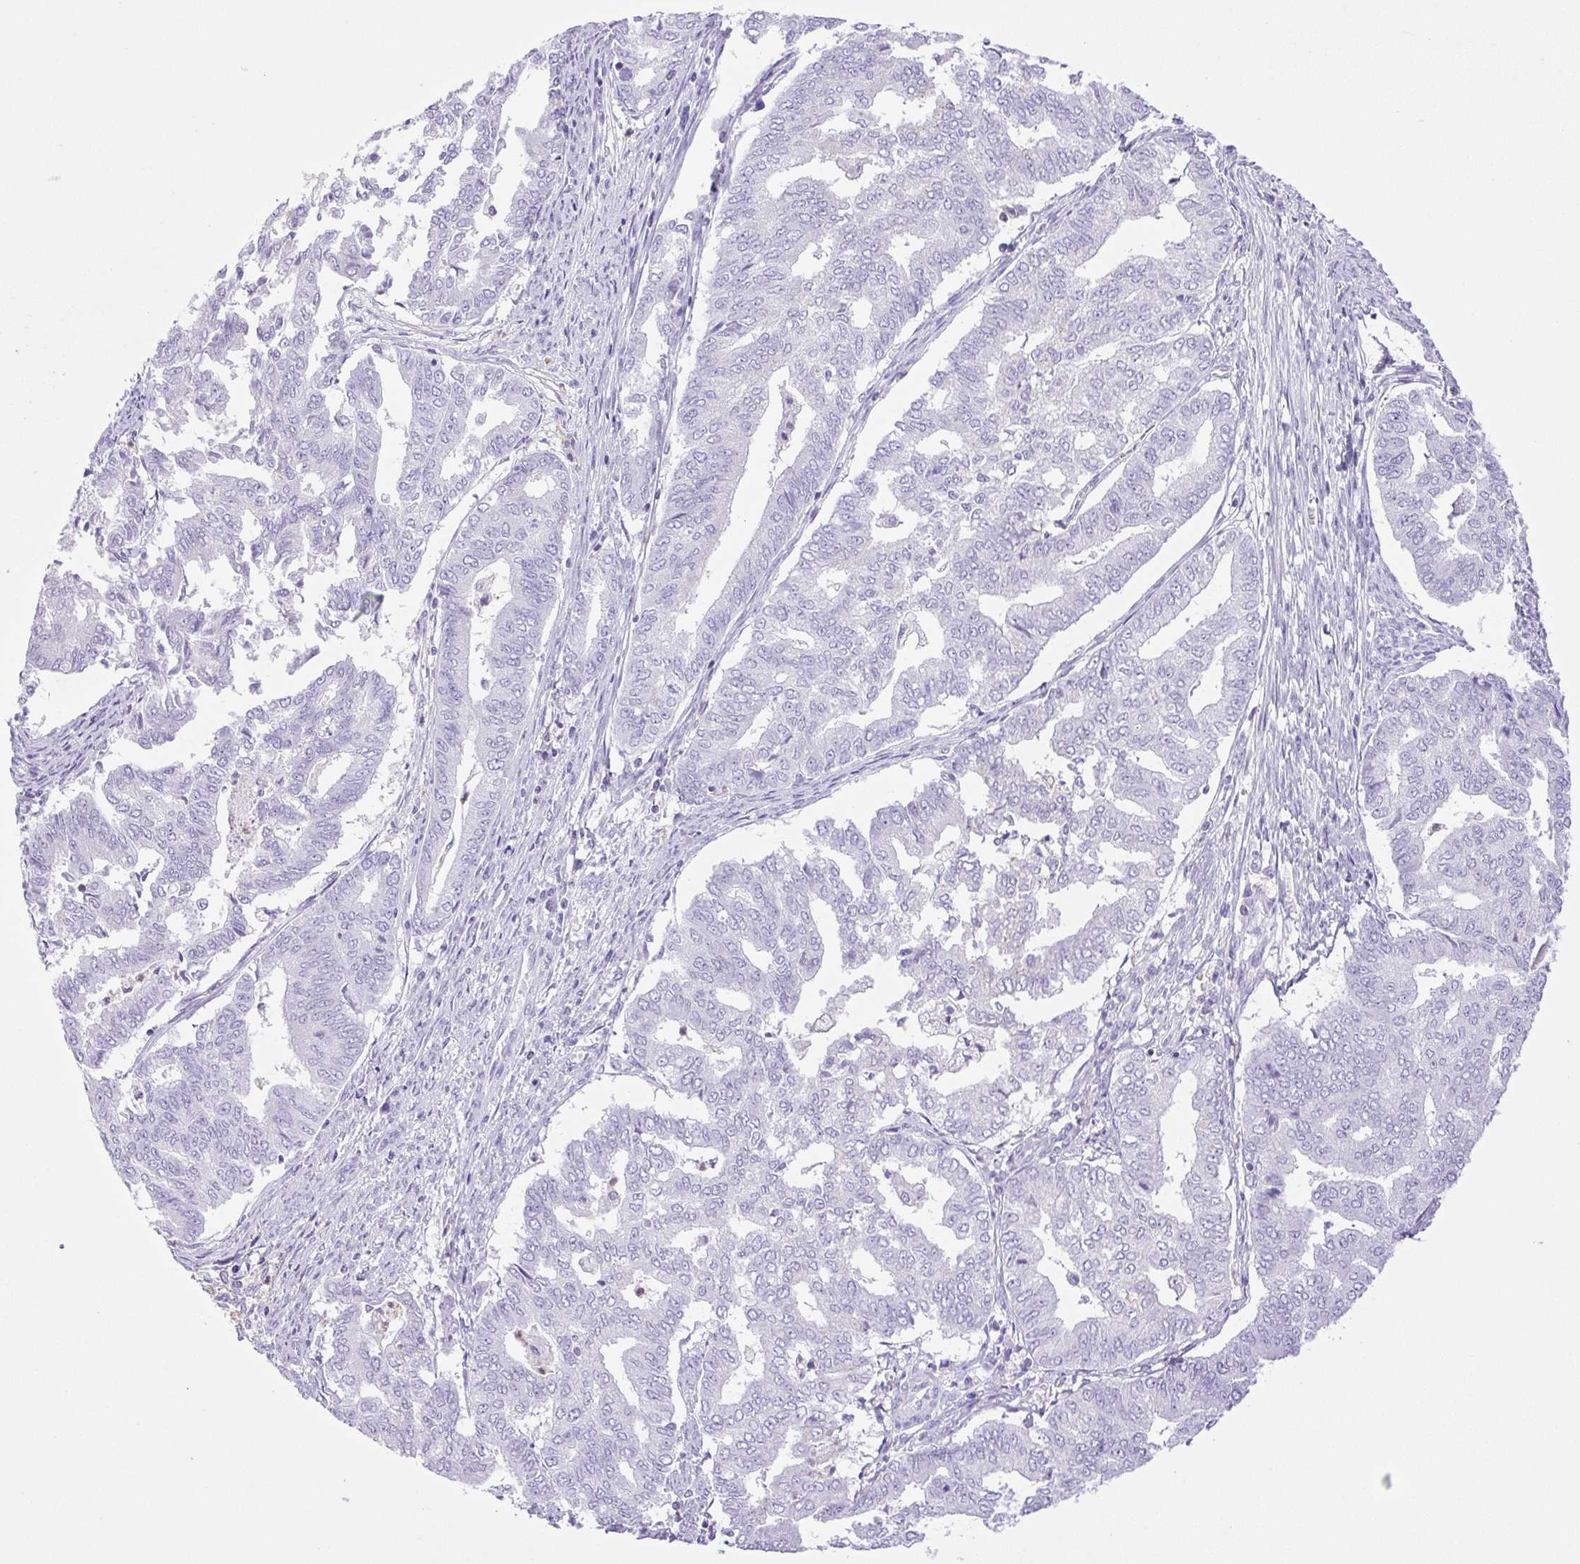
{"staining": {"intensity": "negative", "quantity": "none", "location": "none"}, "tissue": "endometrial cancer", "cell_type": "Tumor cells", "image_type": "cancer", "snomed": [{"axis": "morphology", "description": "Adenocarcinoma, NOS"}, {"axis": "topography", "description": "Endometrium"}], "caption": "Adenocarcinoma (endometrial) was stained to show a protein in brown. There is no significant expression in tumor cells. (Stains: DAB immunohistochemistry (IHC) with hematoxylin counter stain, Microscopy: brightfield microscopy at high magnification).", "gene": "SYNPR", "patient": {"sex": "female", "age": 79}}